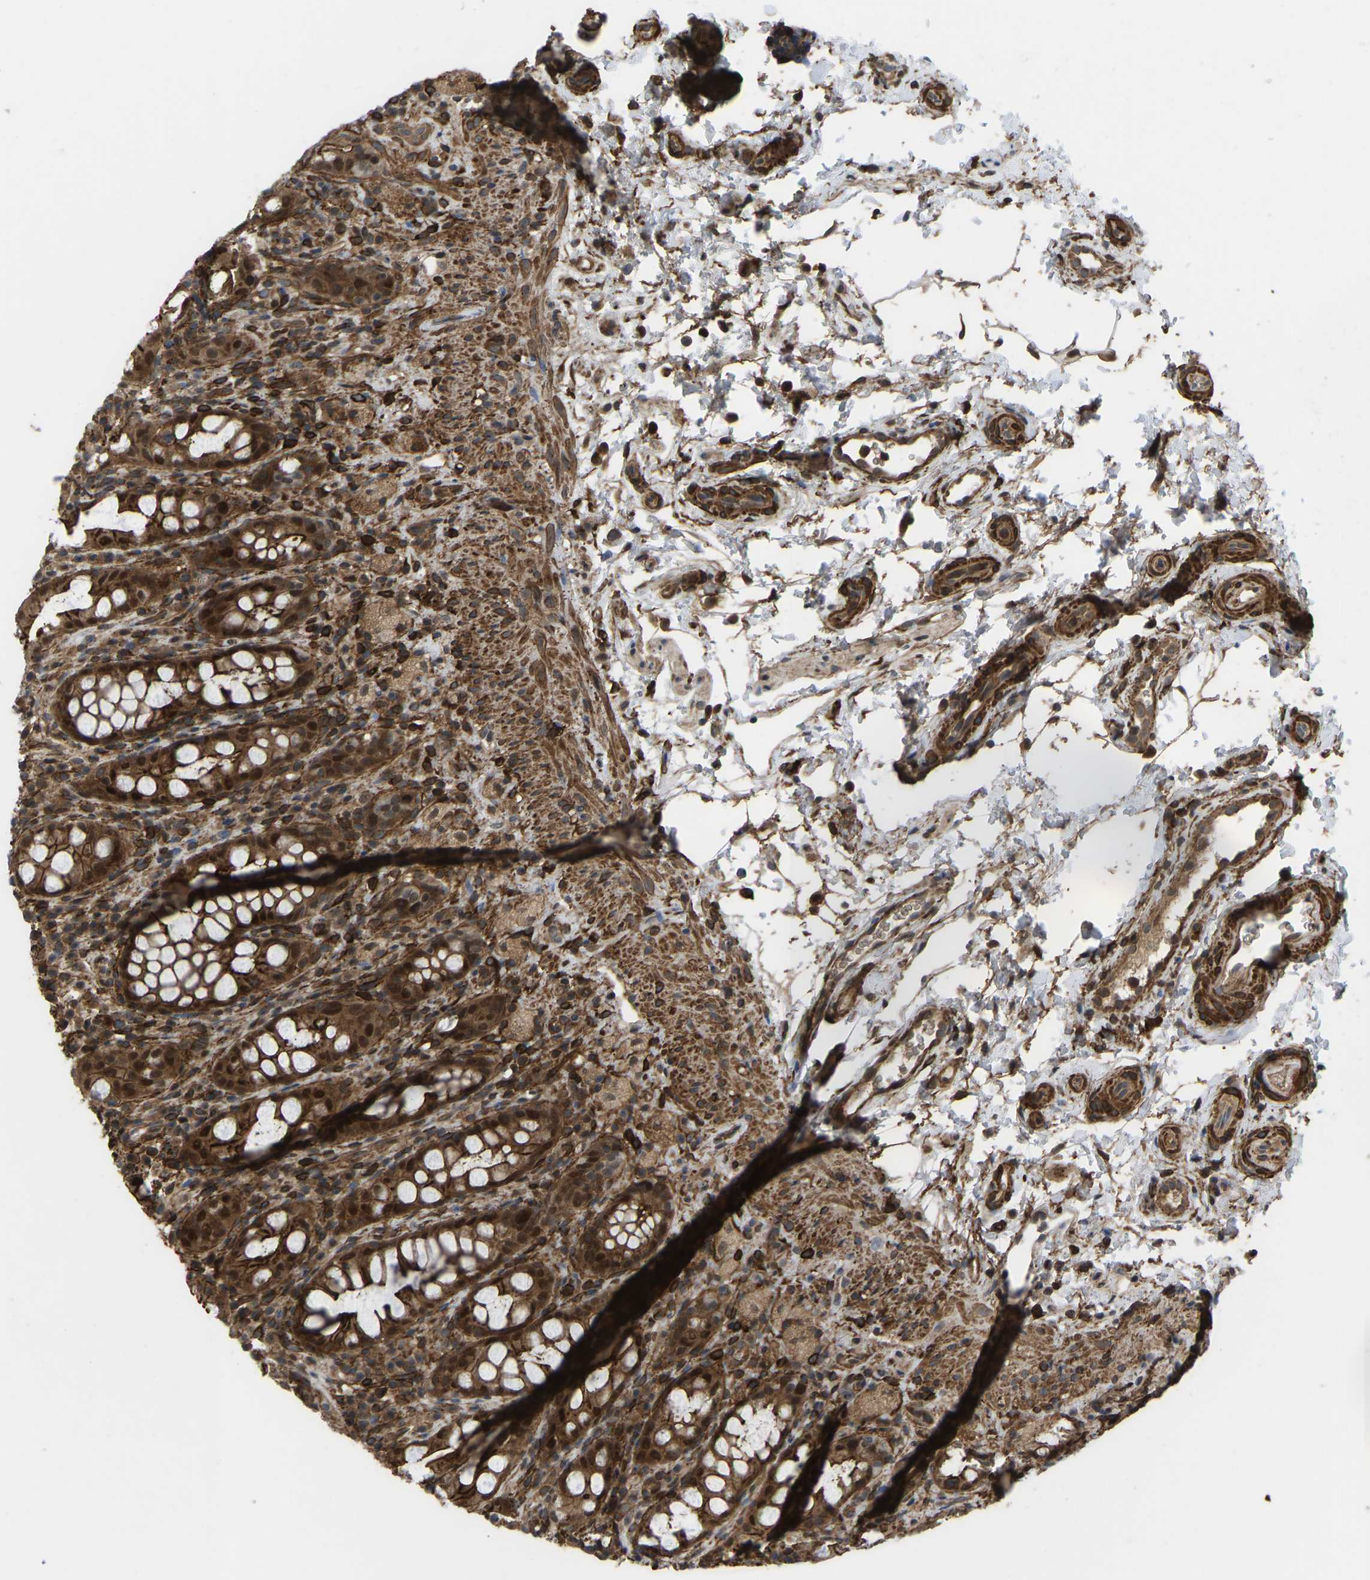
{"staining": {"intensity": "strong", "quantity": ">75%", "location": "cytoplasmic/membranous,nuclear"}, "tissue": "rectum", "cell_type": "Glandular cells", "image_type": "normal", "snomed": [{"axis": "morphology", "description": "Normal tissue, NOS"}, {"axis": "topography", "description": "Rectum"}], "caption": "A high amount of strong cytoplasmic/membranous,nuclear expression is seen in approximately >75% of glandular cells in normal rectum. (brown staining indicates protein expression, while blue staining denotes nuclei).", "gene": "CYP7B1", "patient": {"sex": "male", "age": 44}}